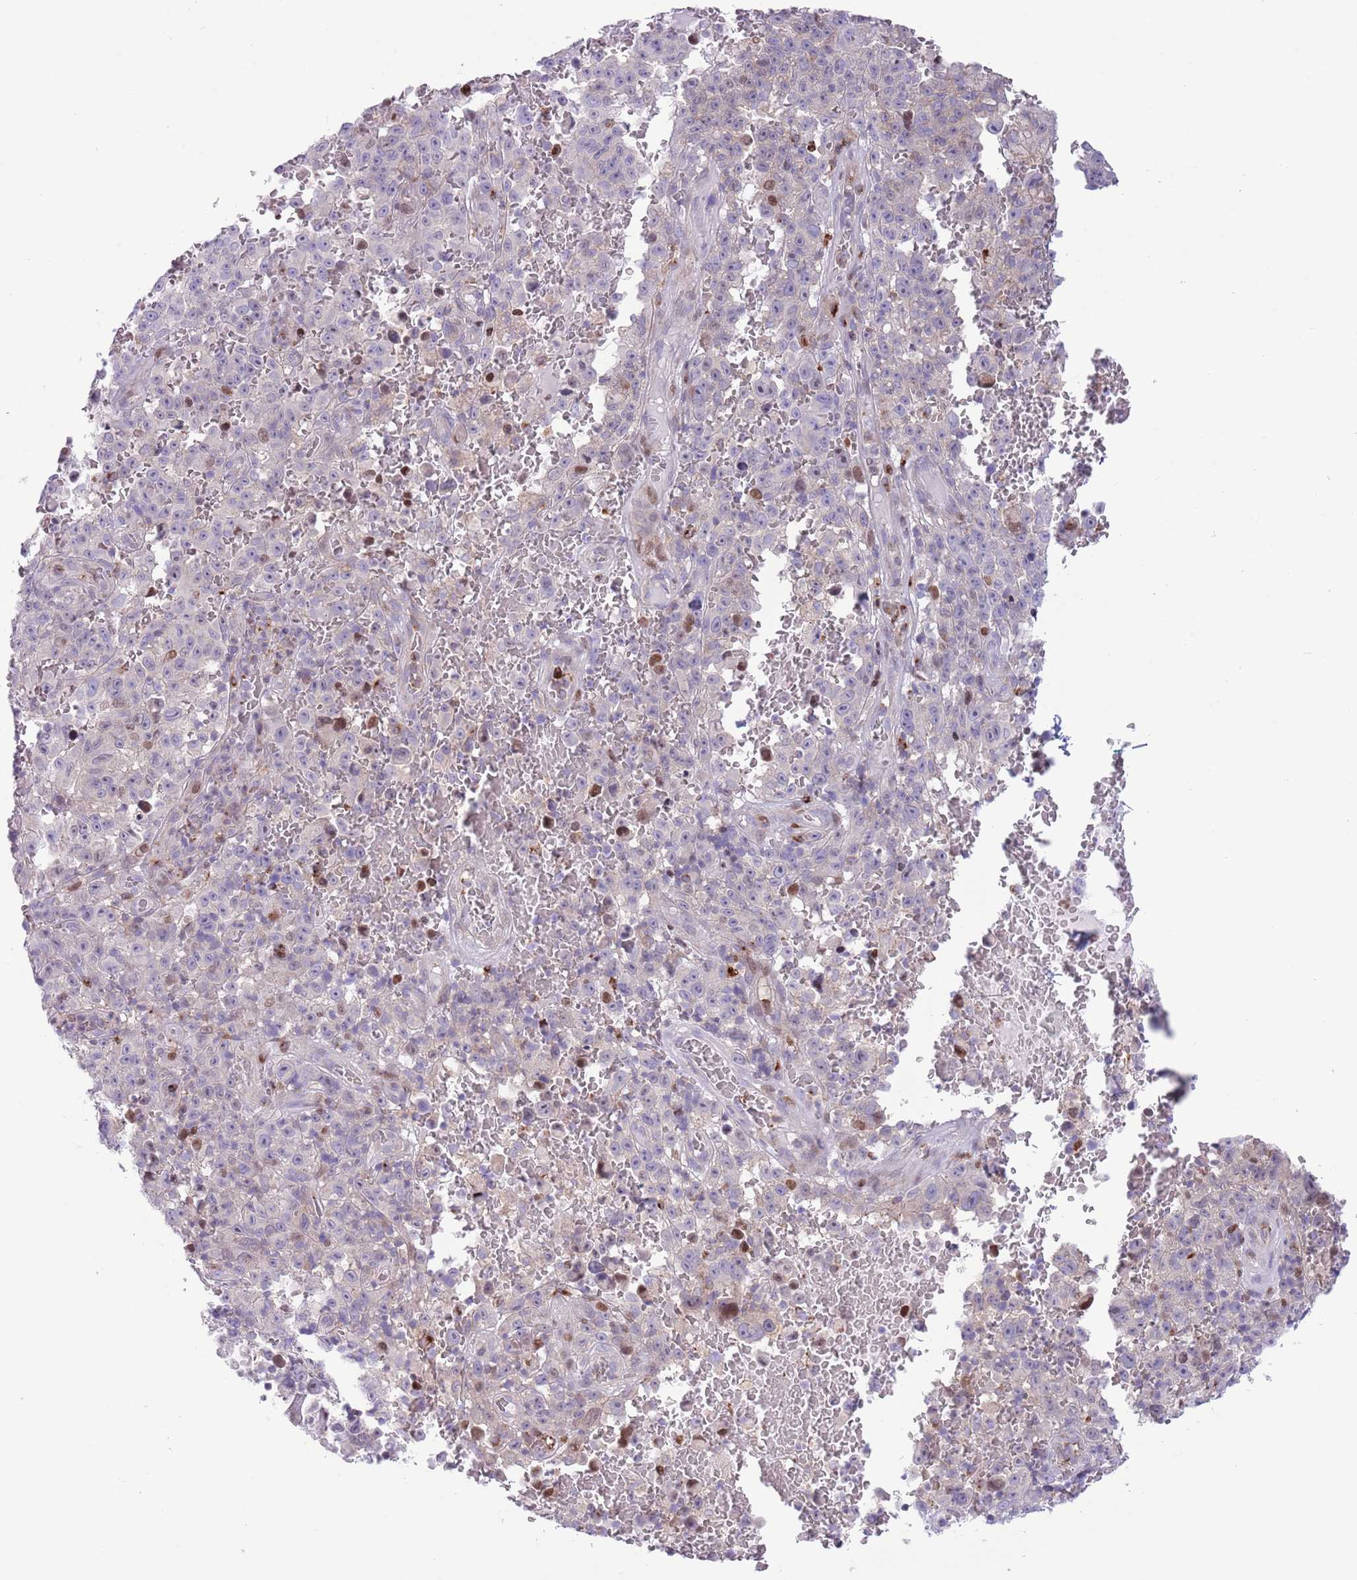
{"staining": {"intensity": "negative", "quantity": "none", "location": "none"}, "tissue": "melanoma", "cell_type": "Tumor cells", "image_type": "cancer", "snomed": [{"axis": "morphology", "description": "Malignant melanoma, NOS"}, {"axis": "topography", "description": "Skin"}], "caption": "Immunohistochemistry (IHC) of human malignant melanoma demonstrates no expression in tumor cells. Nuclei are stained in blue.", "gene": "ANO8", "patient": {"sex": "female", "age": 82}}